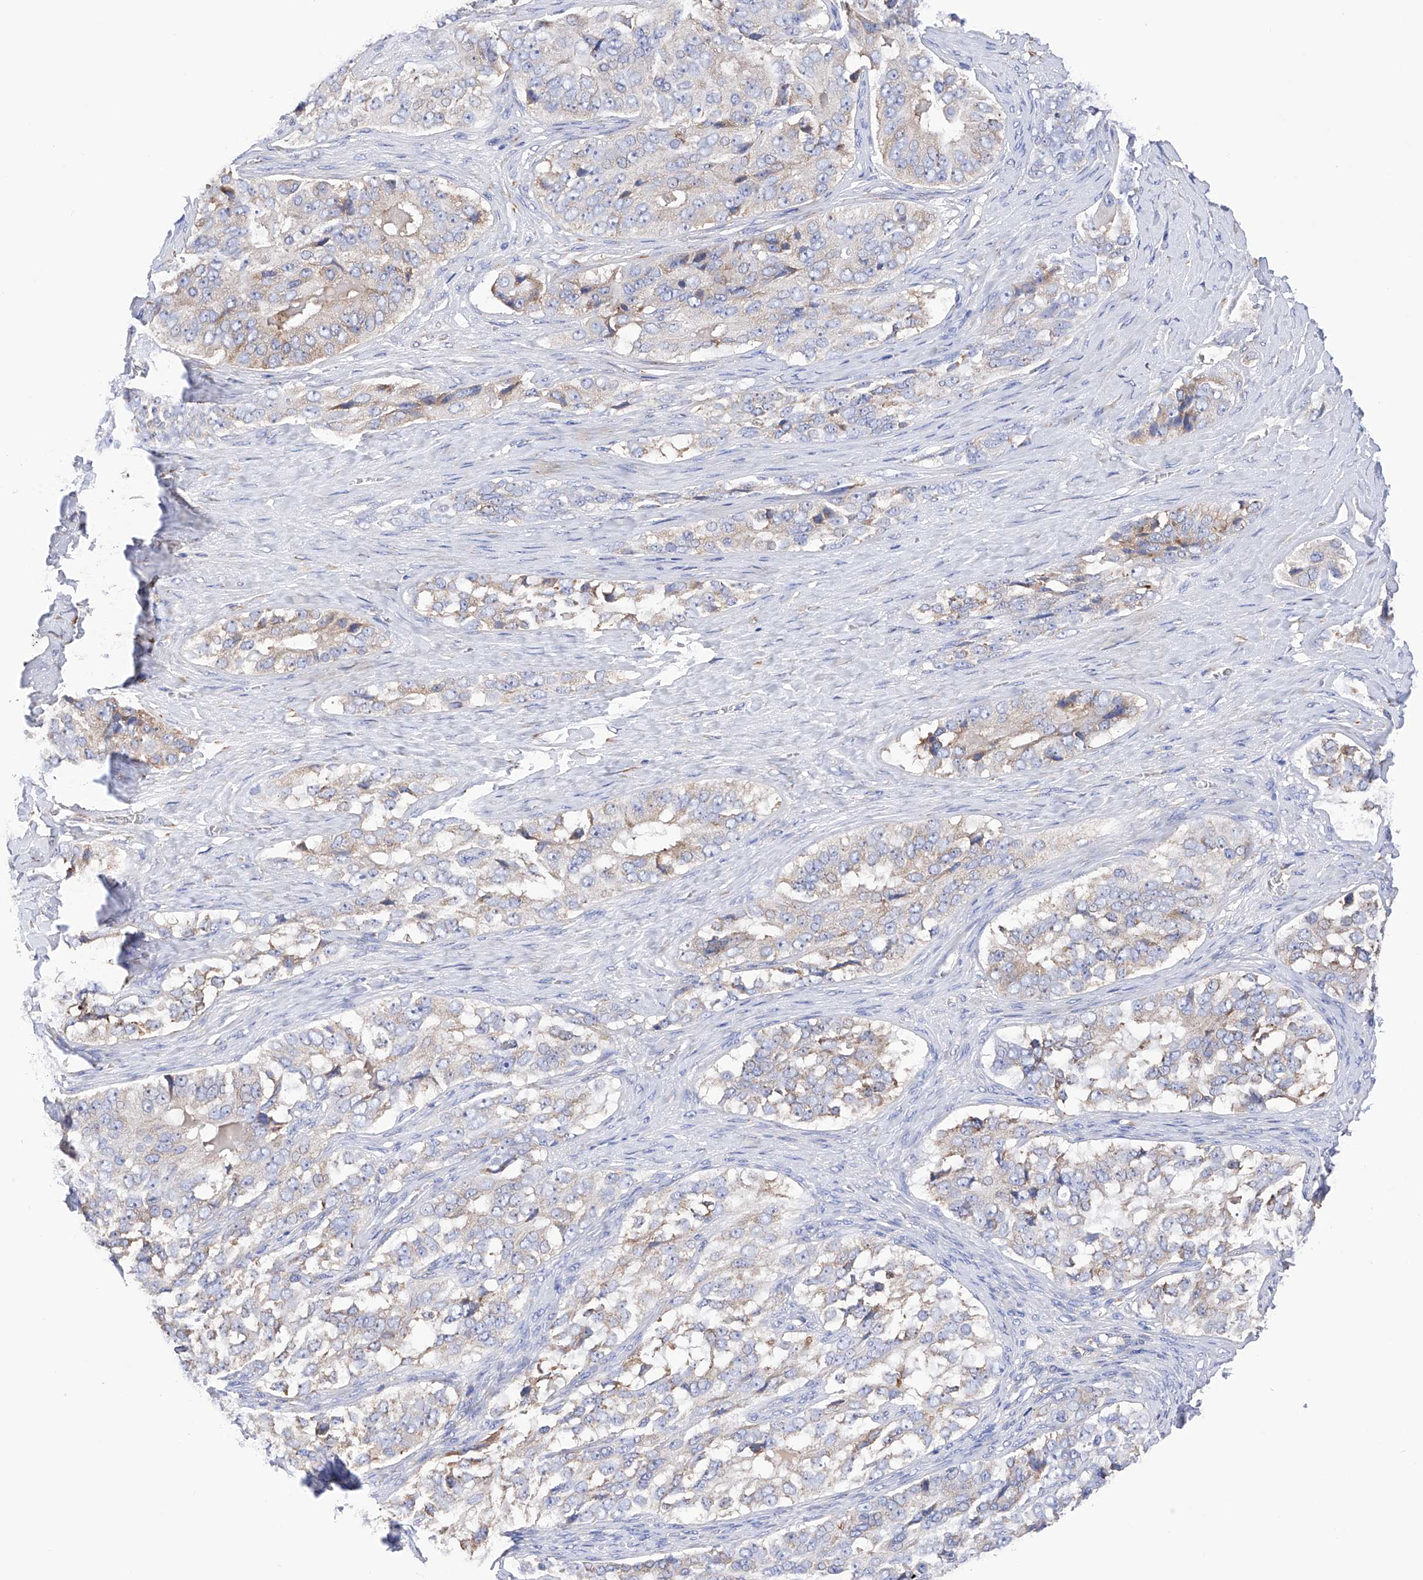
{"staining": {"intensity": "negative", "quantity": "none", "location": "none"}, "tissue": "ovarian cancer", "cell_type": "Tumor cells", "image_type": "cancer", "snomed": [{"axis": "morphology", "description": "Carcinoma, endometroid"}, {"axis": "topography", "description": "Ovary"}], "caption": "A histopathology image of human ovarian cancer (endometroid carcinoma) is negative for staining in tumor cells. (IHC, brightfield microscopy, high magnification).", "gene": "PDIA5", "patient": {"sex": "female", "age": 51}}